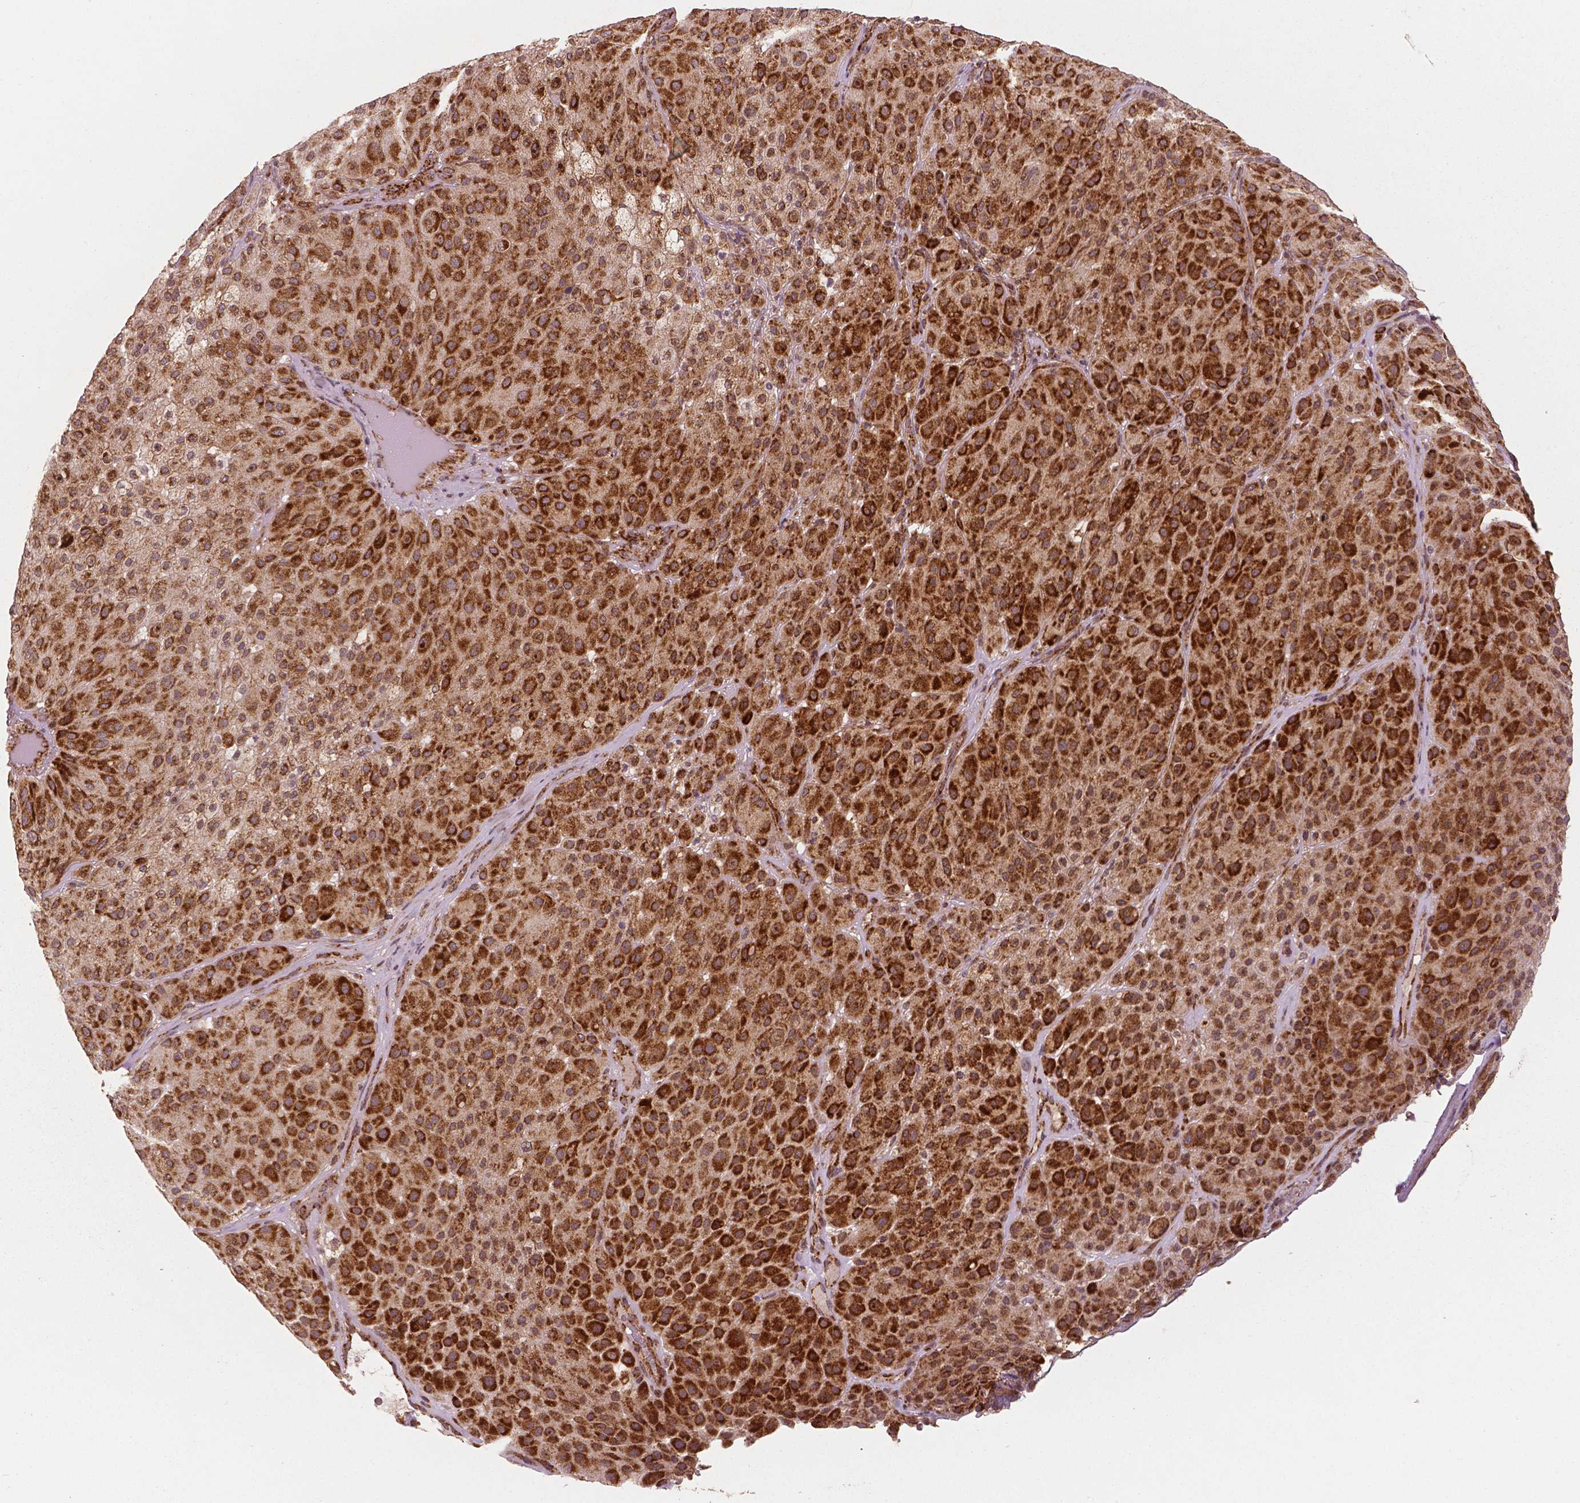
{"staining": {"intensity": "strong", "quantity": ">75%", "location": "cytoplasmic/membranous"}, "tissue": "melanoma", "cell_type": "Tumor cells", "image_type": "cancer", "snomed": [{"axis": "morphology", "description": "Malignant melanoma, Metastatic site"}, {"axis": "topography", "description": "Smooth muscle"}], "caption": "Tumor cells display high levels of strong cytoplasmic/membranous staining in approximately >75% of cells in malignant melanoma (metastatic site). (DAB IHC with brightfield microscopy, high magnification).", "gene": "PGAM5", "patient": {"sex": "male", "age": 41}}